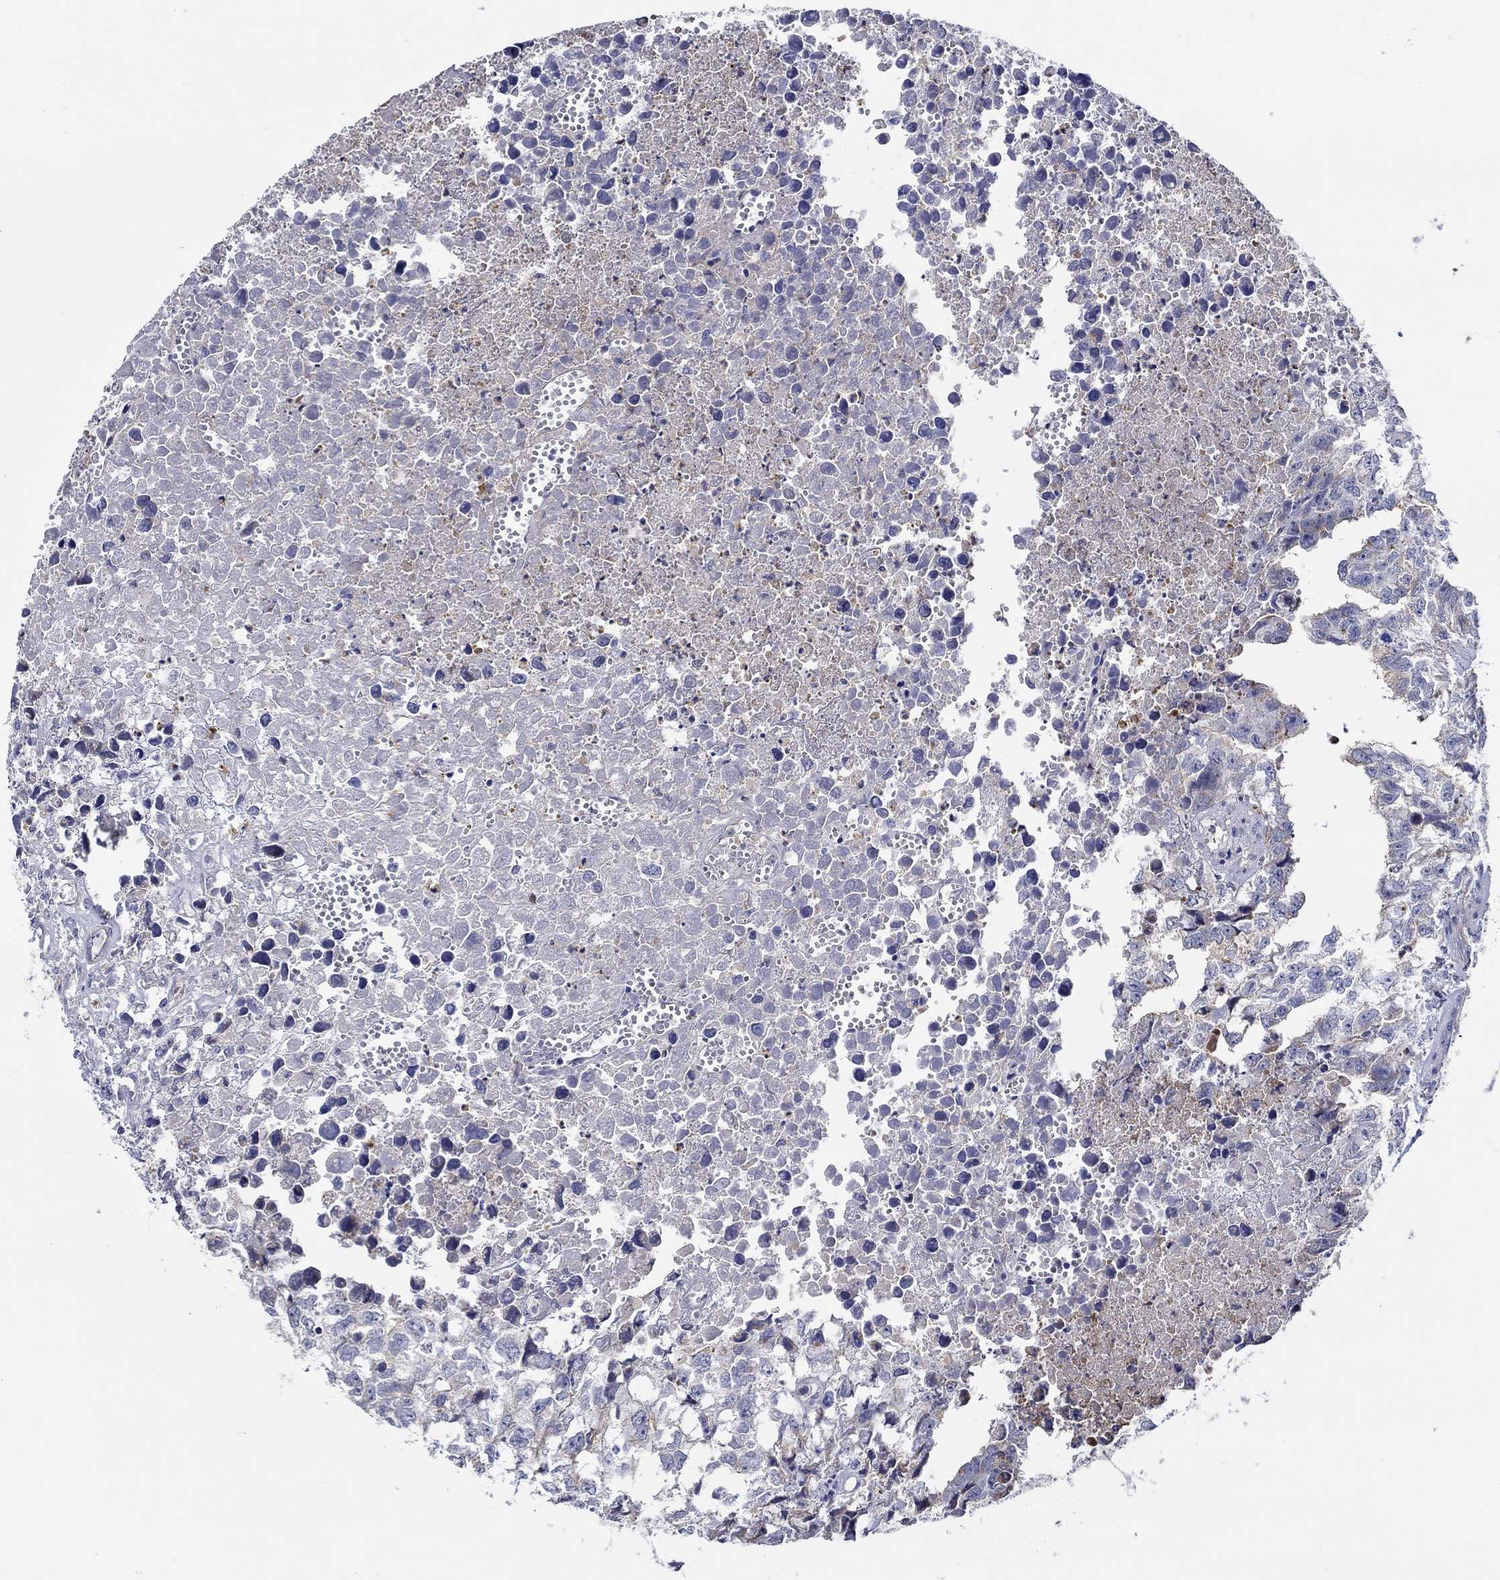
{"staining": {"intensity": "negative", "quantity": "none", "location": "none"}, "tissue": "testis cancer", "cell_type": "Tumor cells", "image_type": "cancer", "snomed": [{"axis": "morphology", "description": "Carcinoma, Embryonal, NOS"}, {"axis": "morphology", "description": "Teratoma, malignant, NOS"}, {"axis": "topography", "description": "Testis"}], "caption": "This is an immunohistochemistry (IHC) histopathology image of teratoma (malignant) (testis). There is no positivity in tumor cells.", "gene": "CFAP61", "patient": {"sex": "male", "age": 44}}